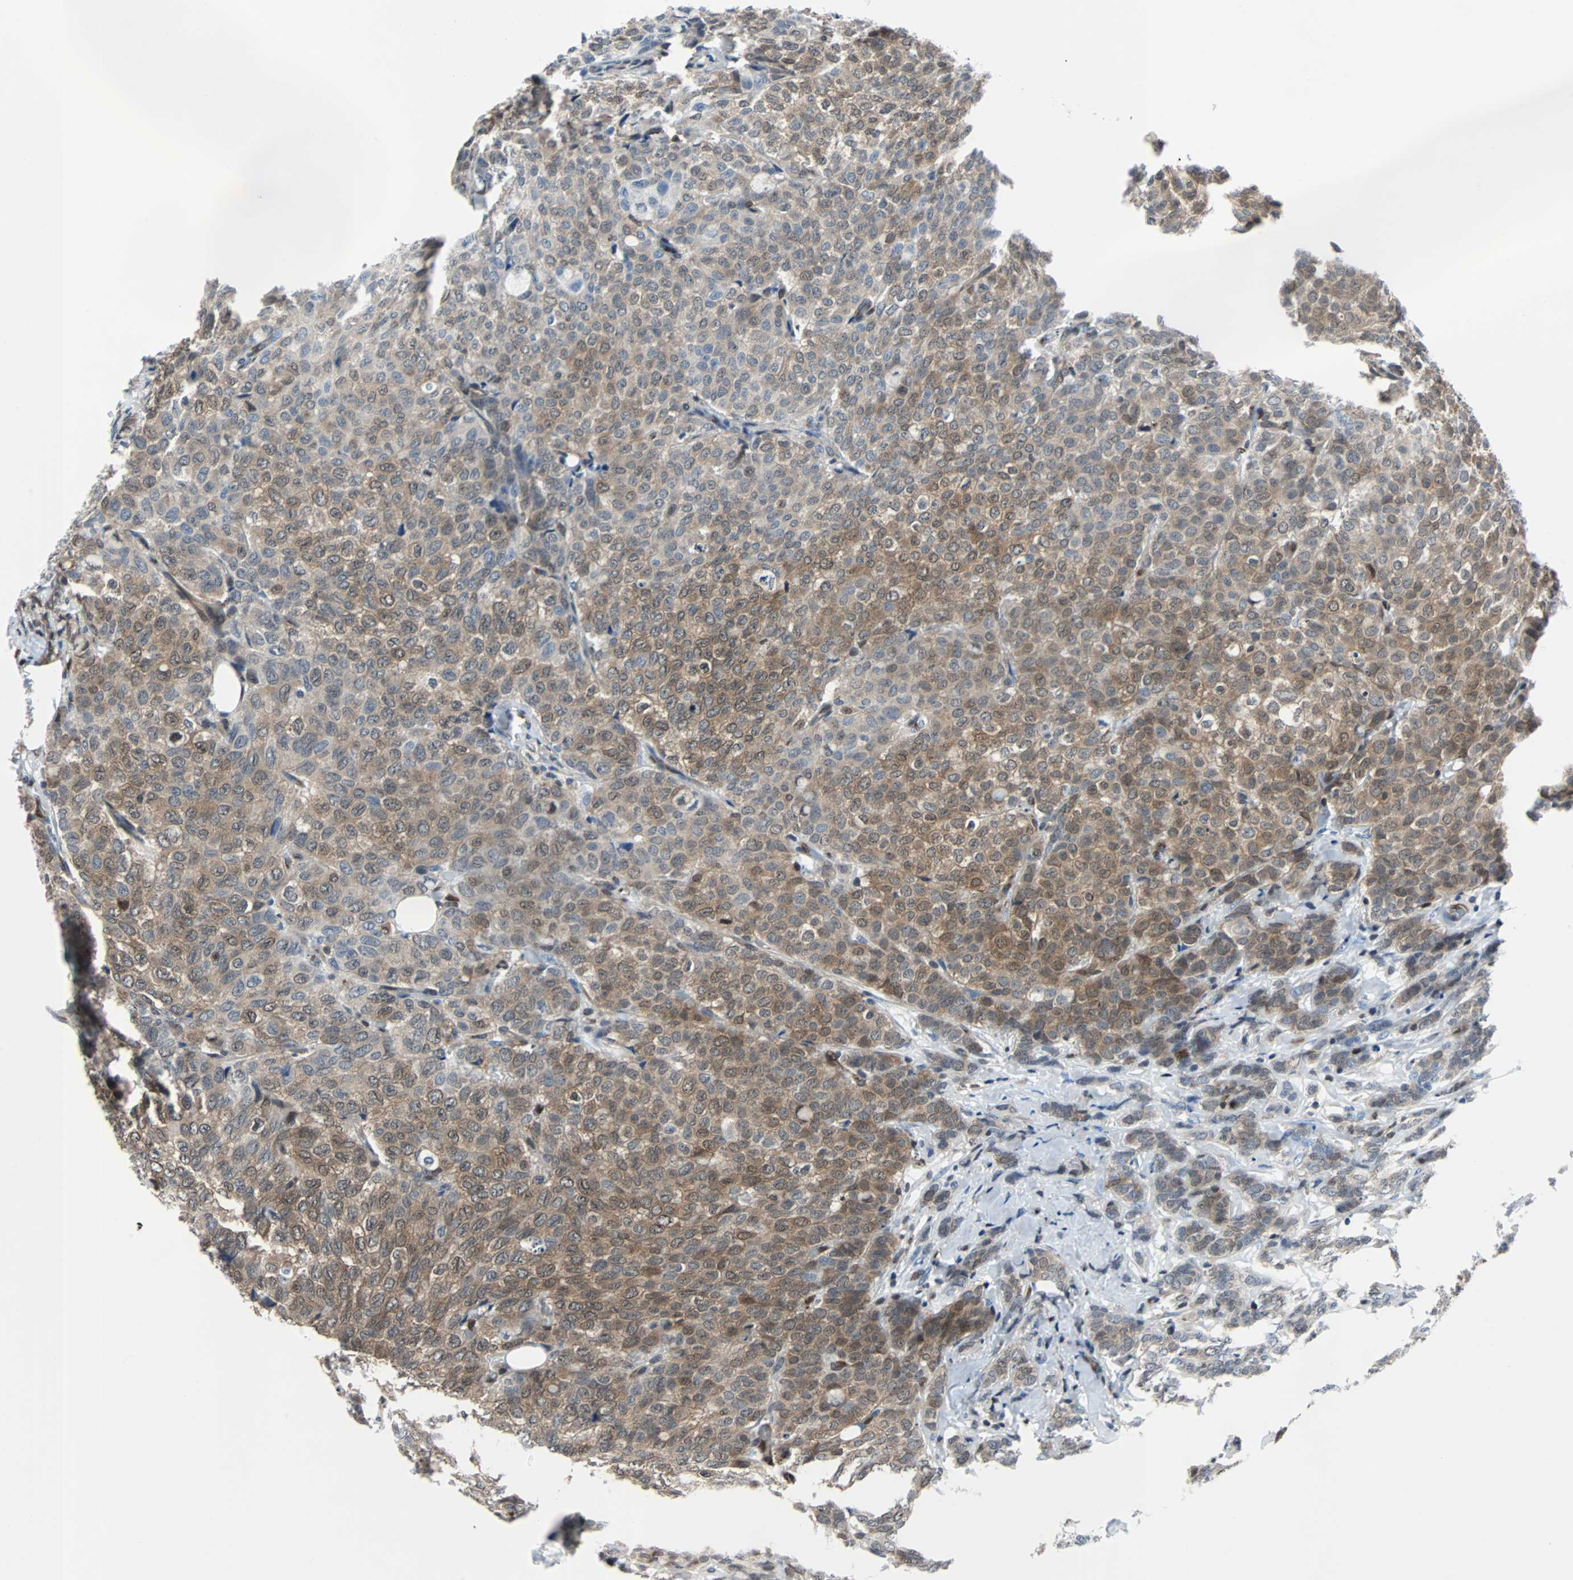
{"staining": {"intensity": "moderate", "quantity": "25%-75%", "location": "cytoplasmic/membranous,nuclear"}, "tissue": "breast cancer", "cell_type": "Tumor cells", "image_type": "cancer", "snomed": [{"axis": "morphology", "description": "Lobular carcinoma"}, {"axis": "topography", "description": "Breast"}], "caption": "This image reveals IHC staining of breast cancer, with medium moderate cytoplasmic/membranous and nuclear staining in about 25%-75% of tumor cells.", "gene": "MAP2K6", "patient": {"sex": "female", "age": 60}}